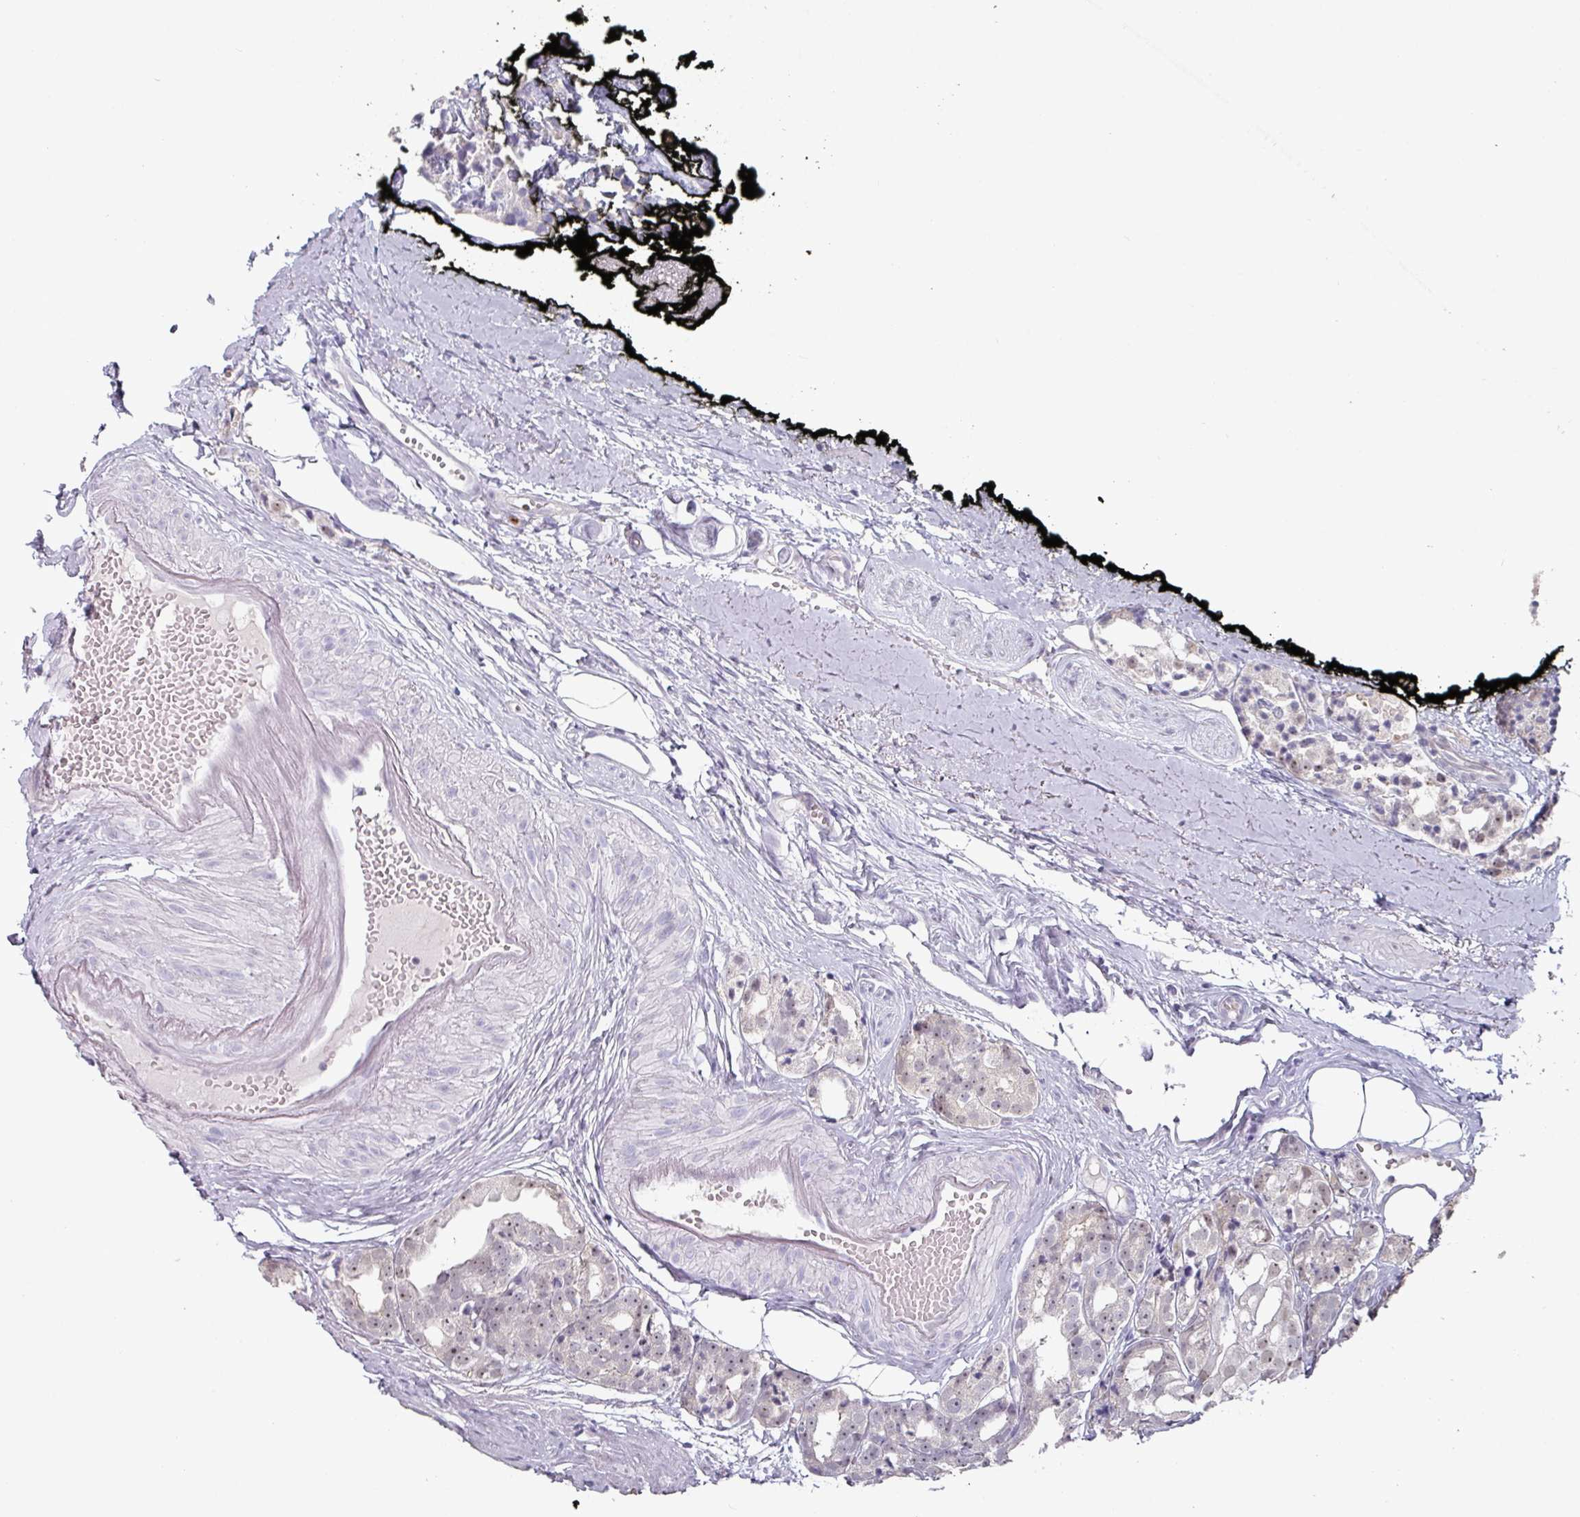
{"staining": {"intensity": "weak", "quantity": "25%-75%", "location": "nuclear"}, "tissue": "prostate cancer", "cell_type": "Tumor cells", "image_type": "cancer", "snomed": [{"axis": "morphology", "description": "Adenocarcinoma, High grade"}, {"axis": "topography", "description": "Prostate"}], "caption": "Human adenocarcinoma (high-grade) (prostate) stained with a brown dye exhibits weak nuclear positive expression in approximately 25%-75% of tumor cells.", "gene": "ZBTB6", "patient": {"sex": "male", "age": 71}}